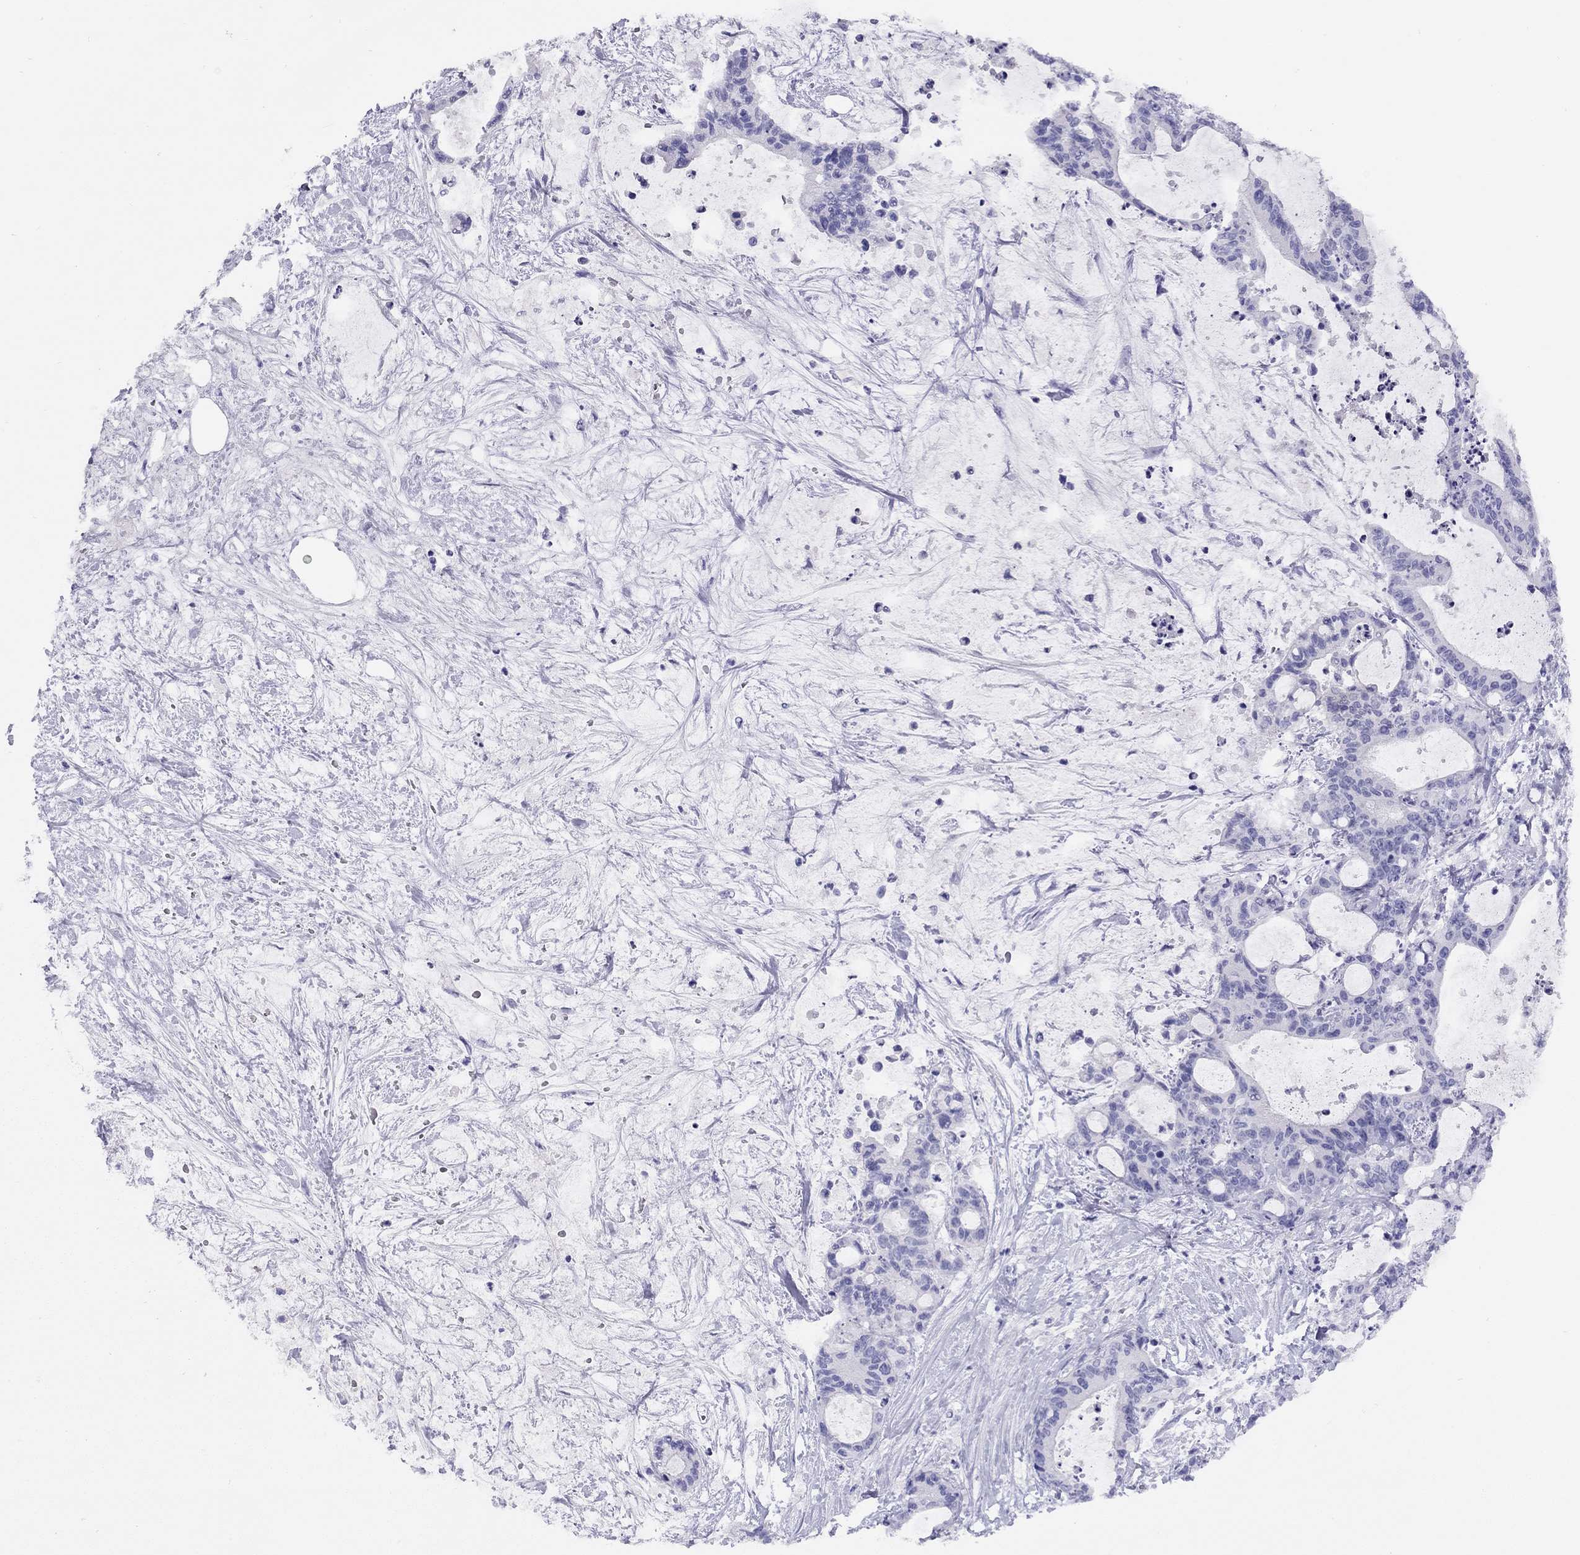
{"staining": {"intensity": "negative", "quantity": "none", "location": "none"}, "tissue": "liver cancer", "cell_type": "Tumor cells", "image_type": "cancer", "snomed": [{"axis": "morphology", "description": "Cholangiocarcinoma"}, {"axis": "topography", "description": "Liver"}], "caption": "Tumor cells are negative for brown protein staining in liver cancer.", "gene": "LRIT2", "patient": {"sex": "female", "age": 73}}